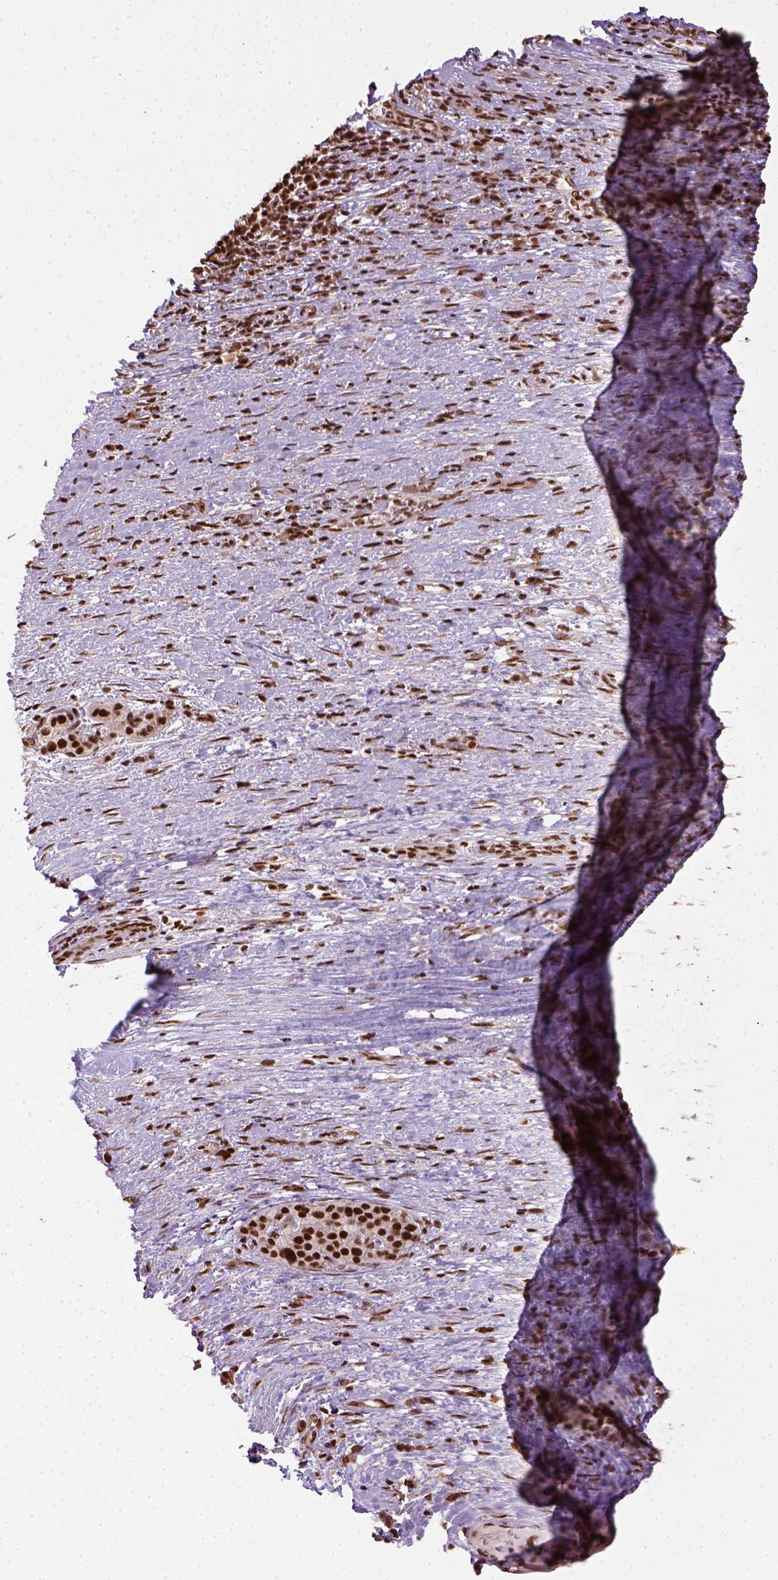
{"staining": {"intensity": "strong", "quantity": ">75%", "location": "nuclear"}, "tissue": "pancreatic cancer", "cell_type": "Tumor cells", "image_type": "cancer", "snomed": [{"axis": "morphology", "description": "Adenocarcinoma, NOS"}, {"axis": "topography", "description": "Pancreas"}], "caption": "IHC staining of adenocarcinoma (pancreatic), which shows high levels of strong nuclear staining in approximately >75% of tumor cells indicating strong nuclear protein positivity. The staining was performed using DAB (3,3'-diaminobenzidine) (brown) for protein detection and nuclei were counterstained in hematoxylin (blue).", "gene": "CCAR1", "patient": {"sex": "male", "age": 63}}